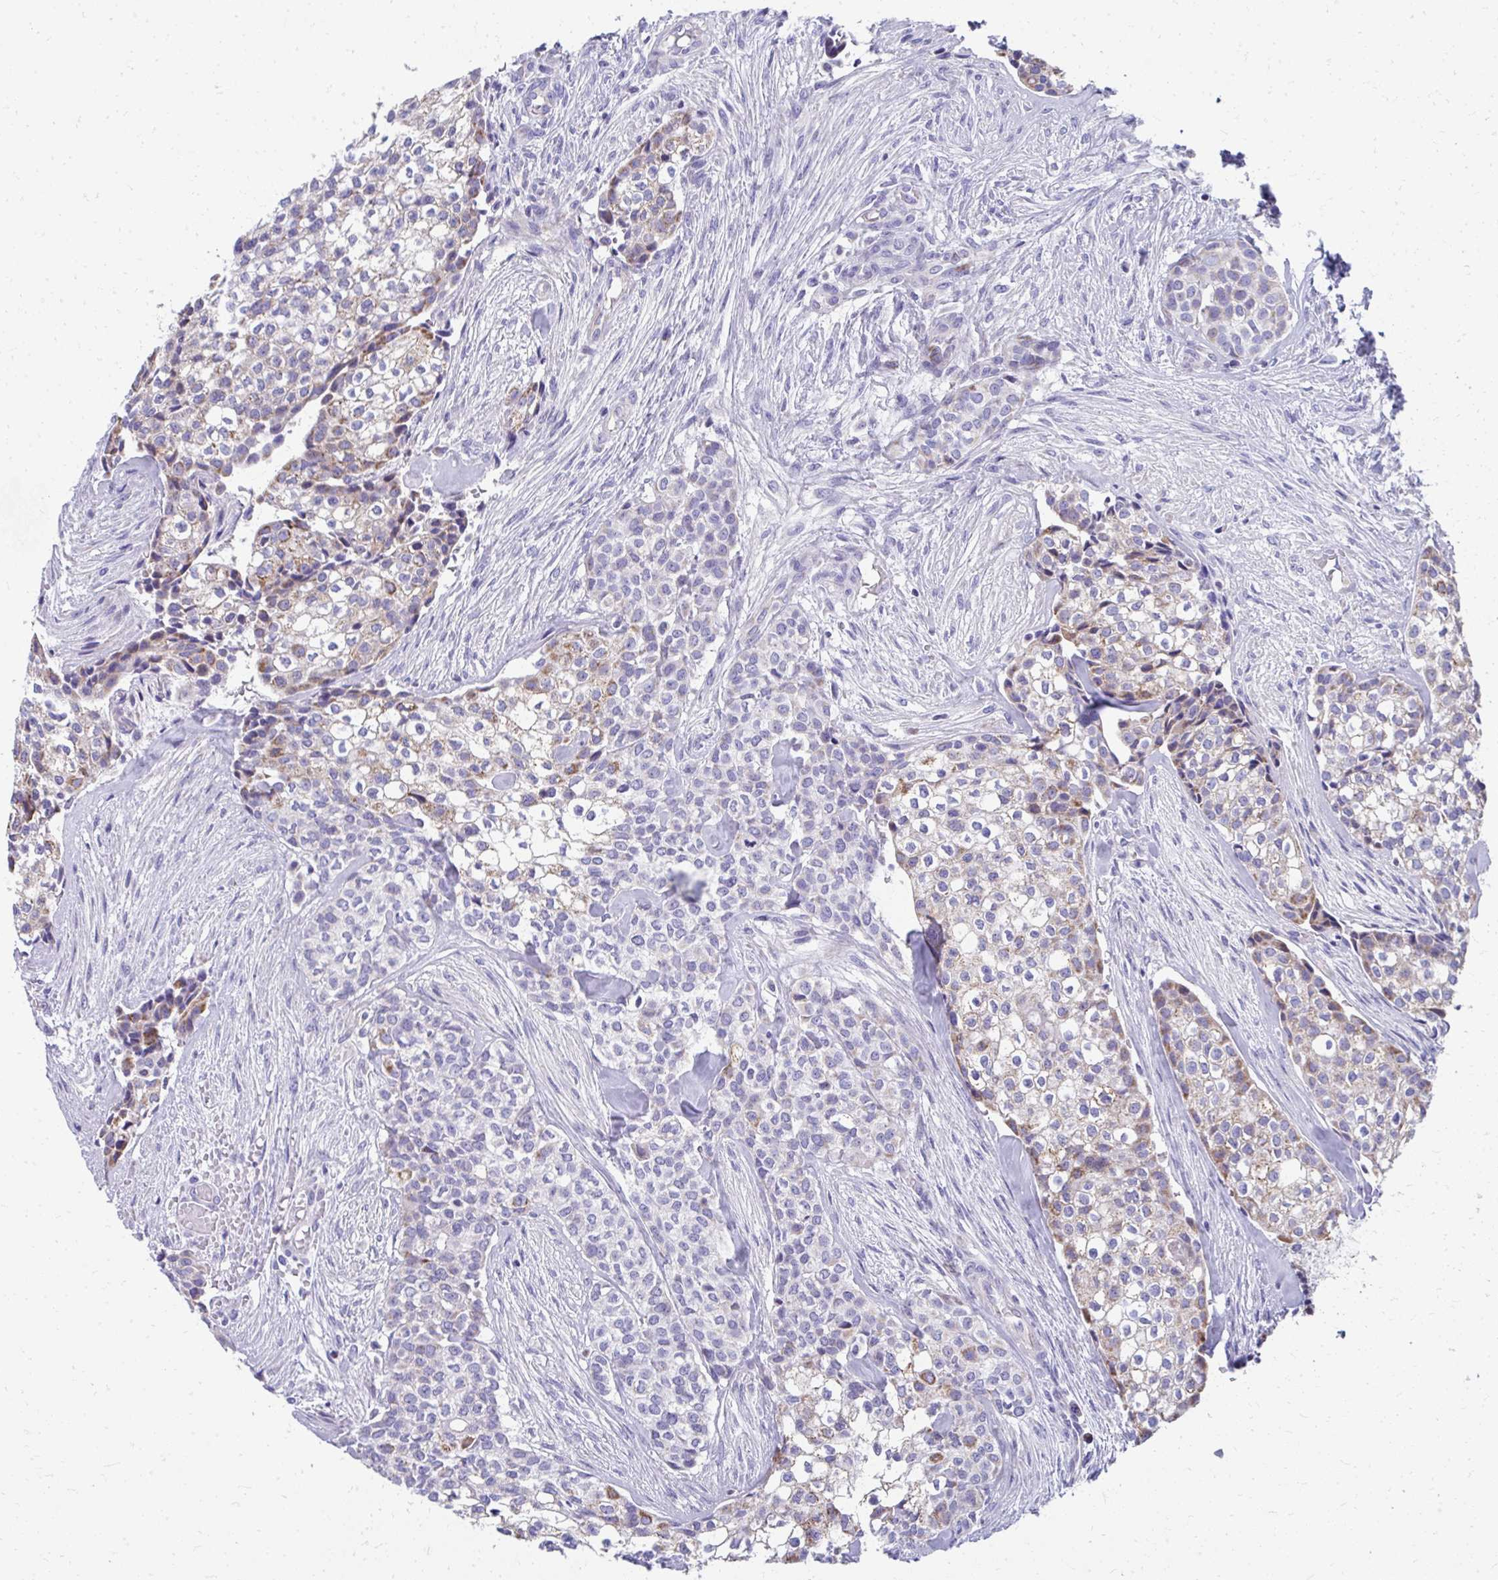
{"staining": {"intensity": "weak", "quantity": "25%-75%", "location": "cytoplasmic/membranous"}, "tissue": "head and neck cancer", "cell_type": "Tumor cells", "image_type": "cancer", "snomed": [{"axis": "morphology", "description": "Adenocarcinoma, NOS"}, {"axis": "topography", "description": "Head-Neck"}], "caption": "Protein staining demonstrates weak cytoplasmic/membranous staining in about 25%-75% of tumor cells in head and neck cancer (adenocarcinoma). (DAB (3,3'-diaminobenzidine) IHC with brightfield microscopy, high magnification).", "gene": "IL37", "patient": {"sex": "male", "age": 81}}